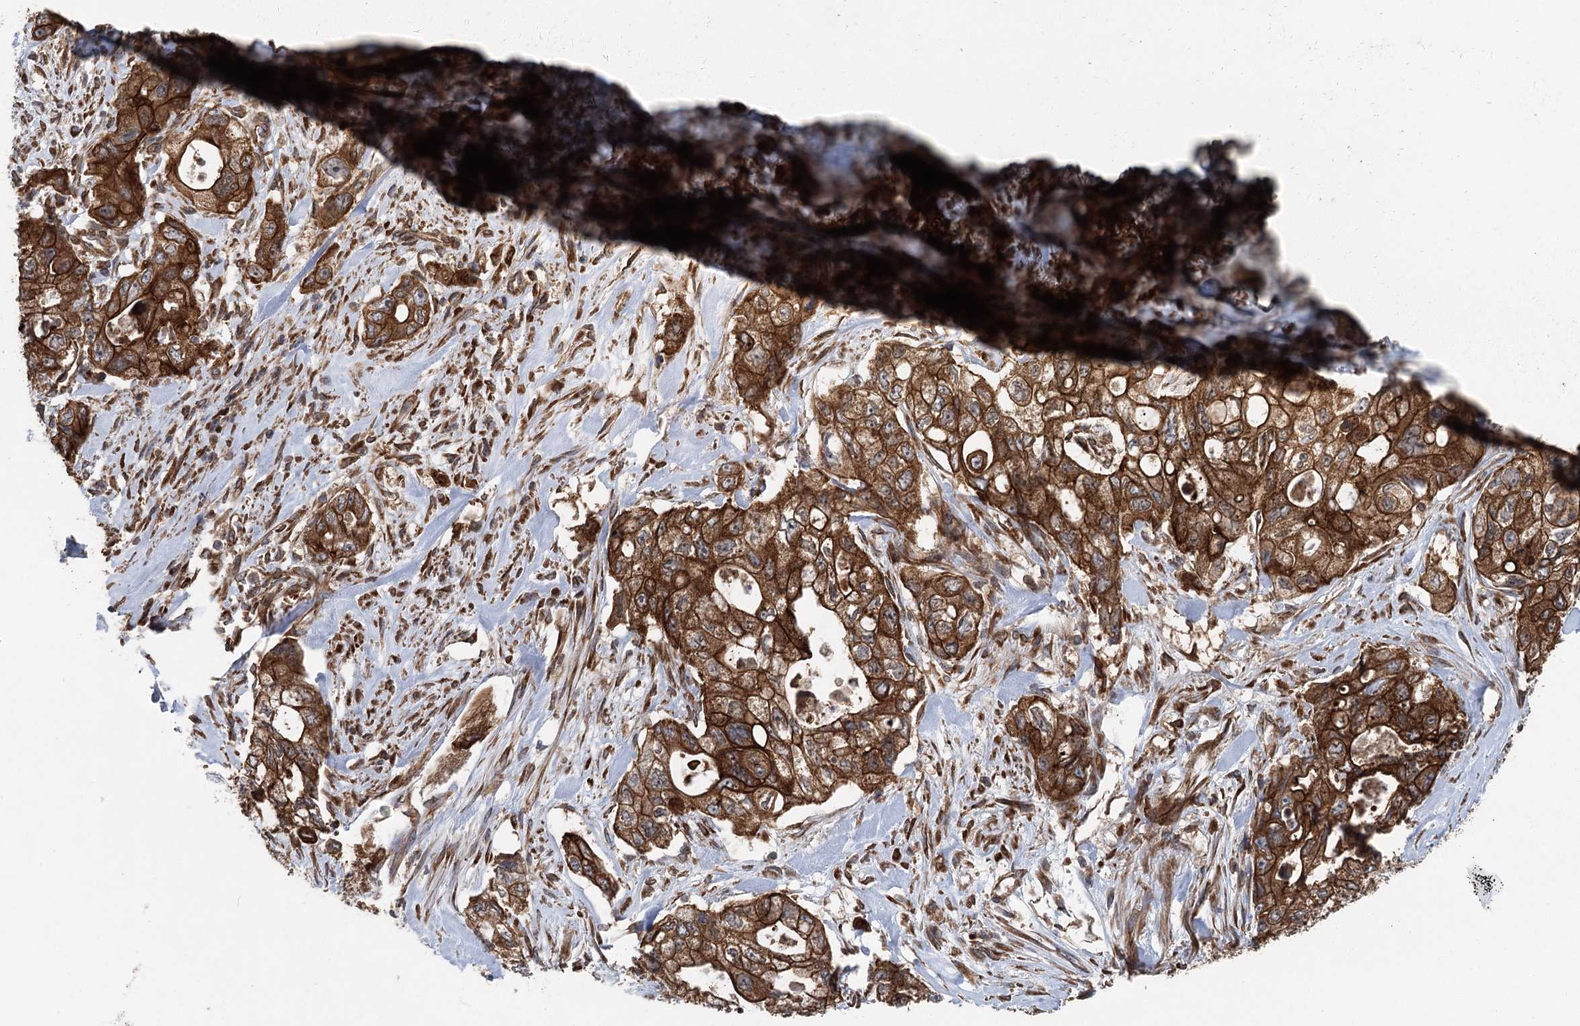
{"staining": {"intensity": "strong", "quantity": ">75%", "location": "cytoplasmic/membranous"}, "tissue": "pancreatic cancer", "cell_type": "Tumor cells", "image_type": "cancer", "snomed": [{"axis": "morphology", "description": "Adenocarcinoma, NOS"}, {"axis": "topography", "description": "Pancreas"}], "caption": "Brown immunohistochemical staining in human pancreatic cancer (adenocarcinoma) shows strong cytoplasmic/membranous staining in approximately >75% of tumor cells.", "gene": "IQSEC1", "patient": {"sex": "female", "age": 73}}